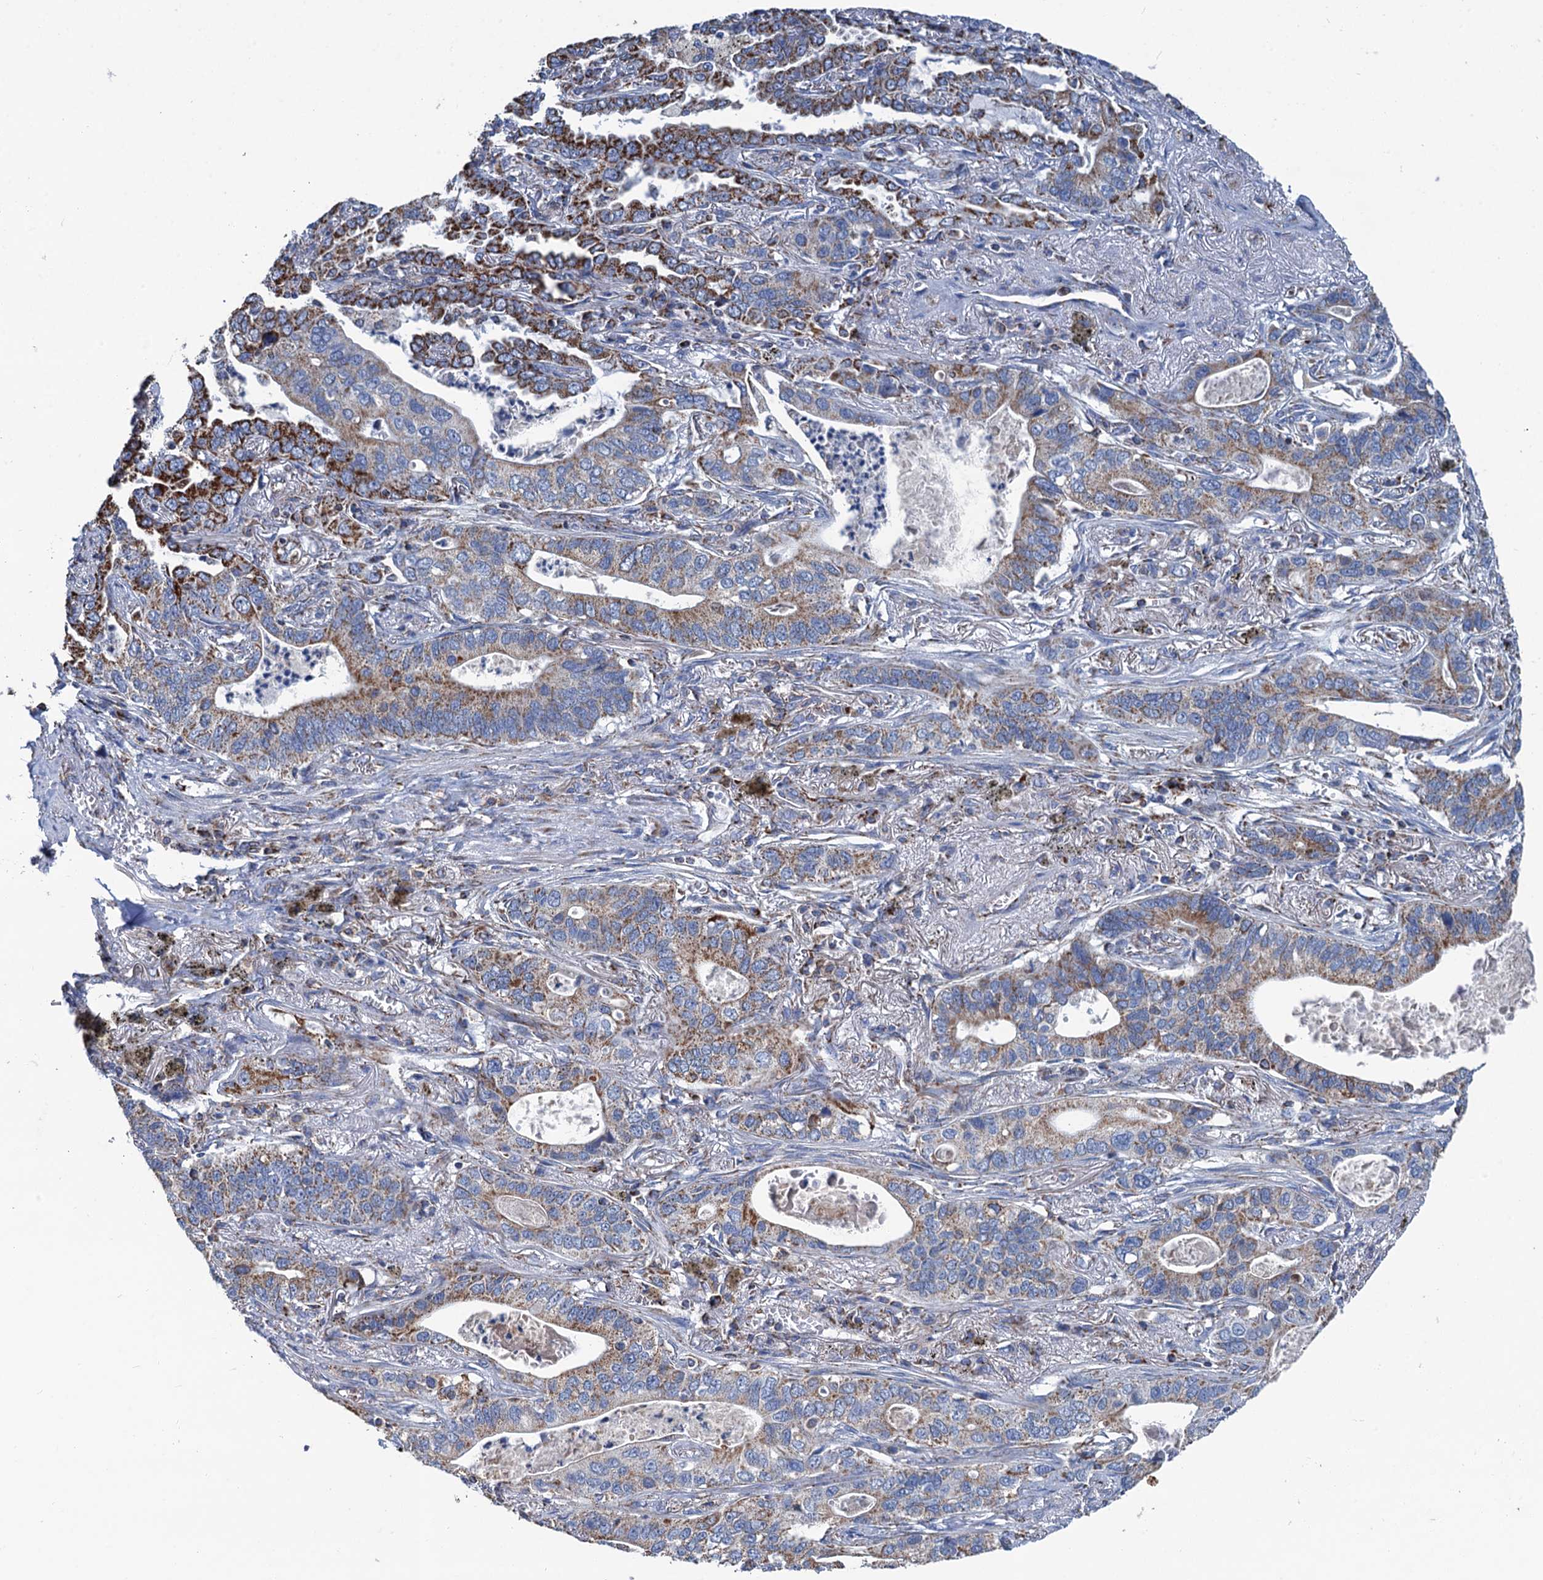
{"staining": {"intensity": "strong", "quantity": "25%-75%", "location": "cytoplasmic/membranous"}, "tissue": "lung cancer", "cell_type": "Tumor cells", "image_type": "cancer", "snomed": [{"axis": "morphology", "description": "Adenocarcinoma, NOS"}, {"axis": "topography", "description": "Lung"}], "caption": "Adenocarcinoma (lung) stained for a protein (brown) reveals strong cytoplasmic/membranous positive staining in about 25%-75% of tumor cells.", "gene": "IVD", "patient": {"sex": "male", "age": 67}}